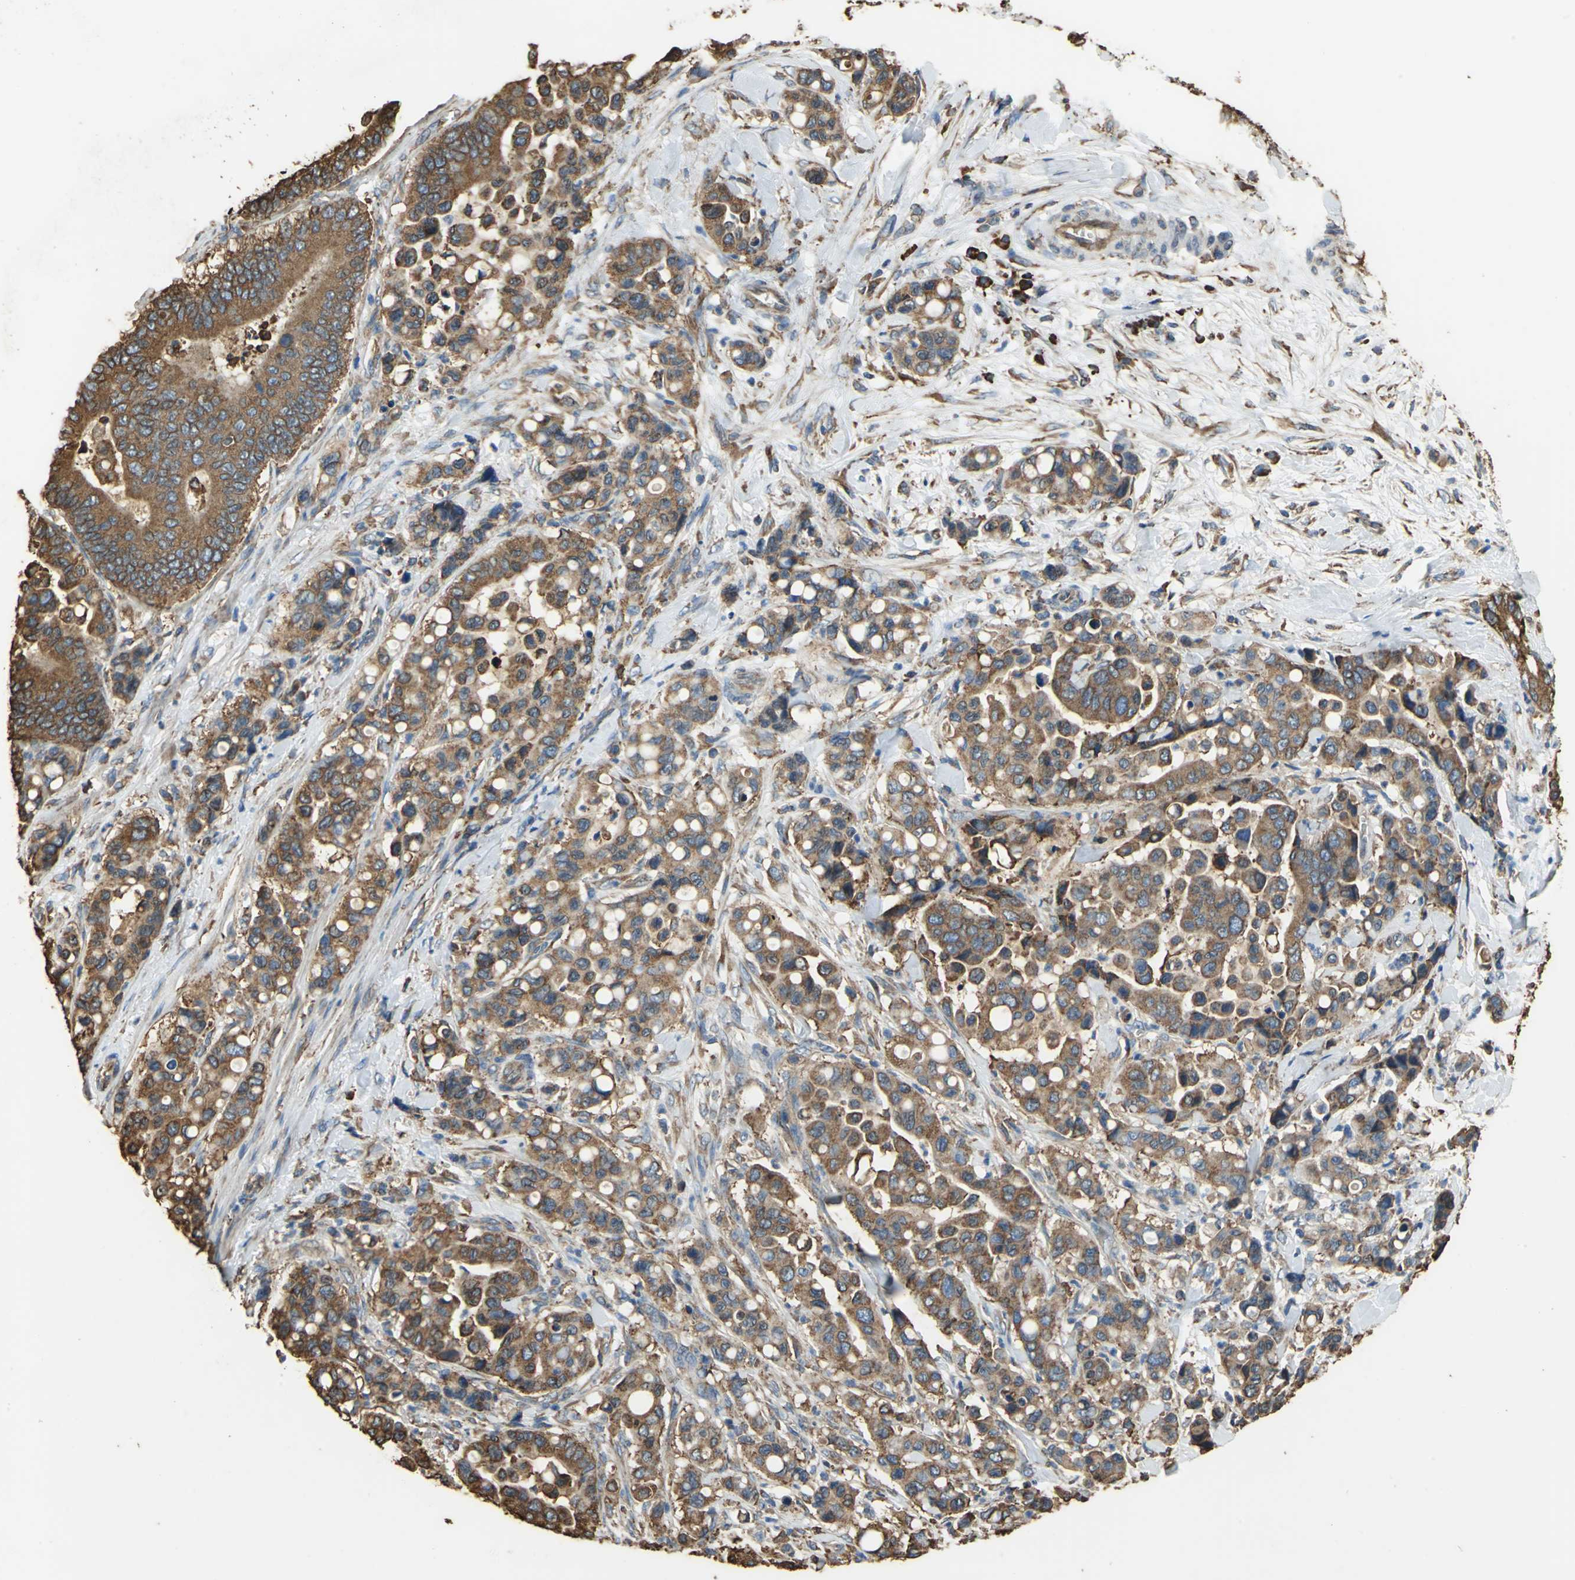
{"staining": {"intensity": "strong", "quantity": ">75%", "location": "cytoplasmic/membranous"}, "tissue": "colorectal cancer", "cell_type": "Tumor cells", "image_type": "cancer", "snomed": [{"axis": "morphology", "description": "Normal tissue, NOS"}, {"axis": "morphology", "description": "Adenocarcinoma, NOS"}, {"axis": "topography", "description": "Colon"}], "caption": "Colorectal cancer (adenocarcinoma) tissue exhibits strong cytoplasmic/membranous staining in about >75% of tumor cells", "gene": "GPANK1", "patient": {"sex": "male", "age": 82}}